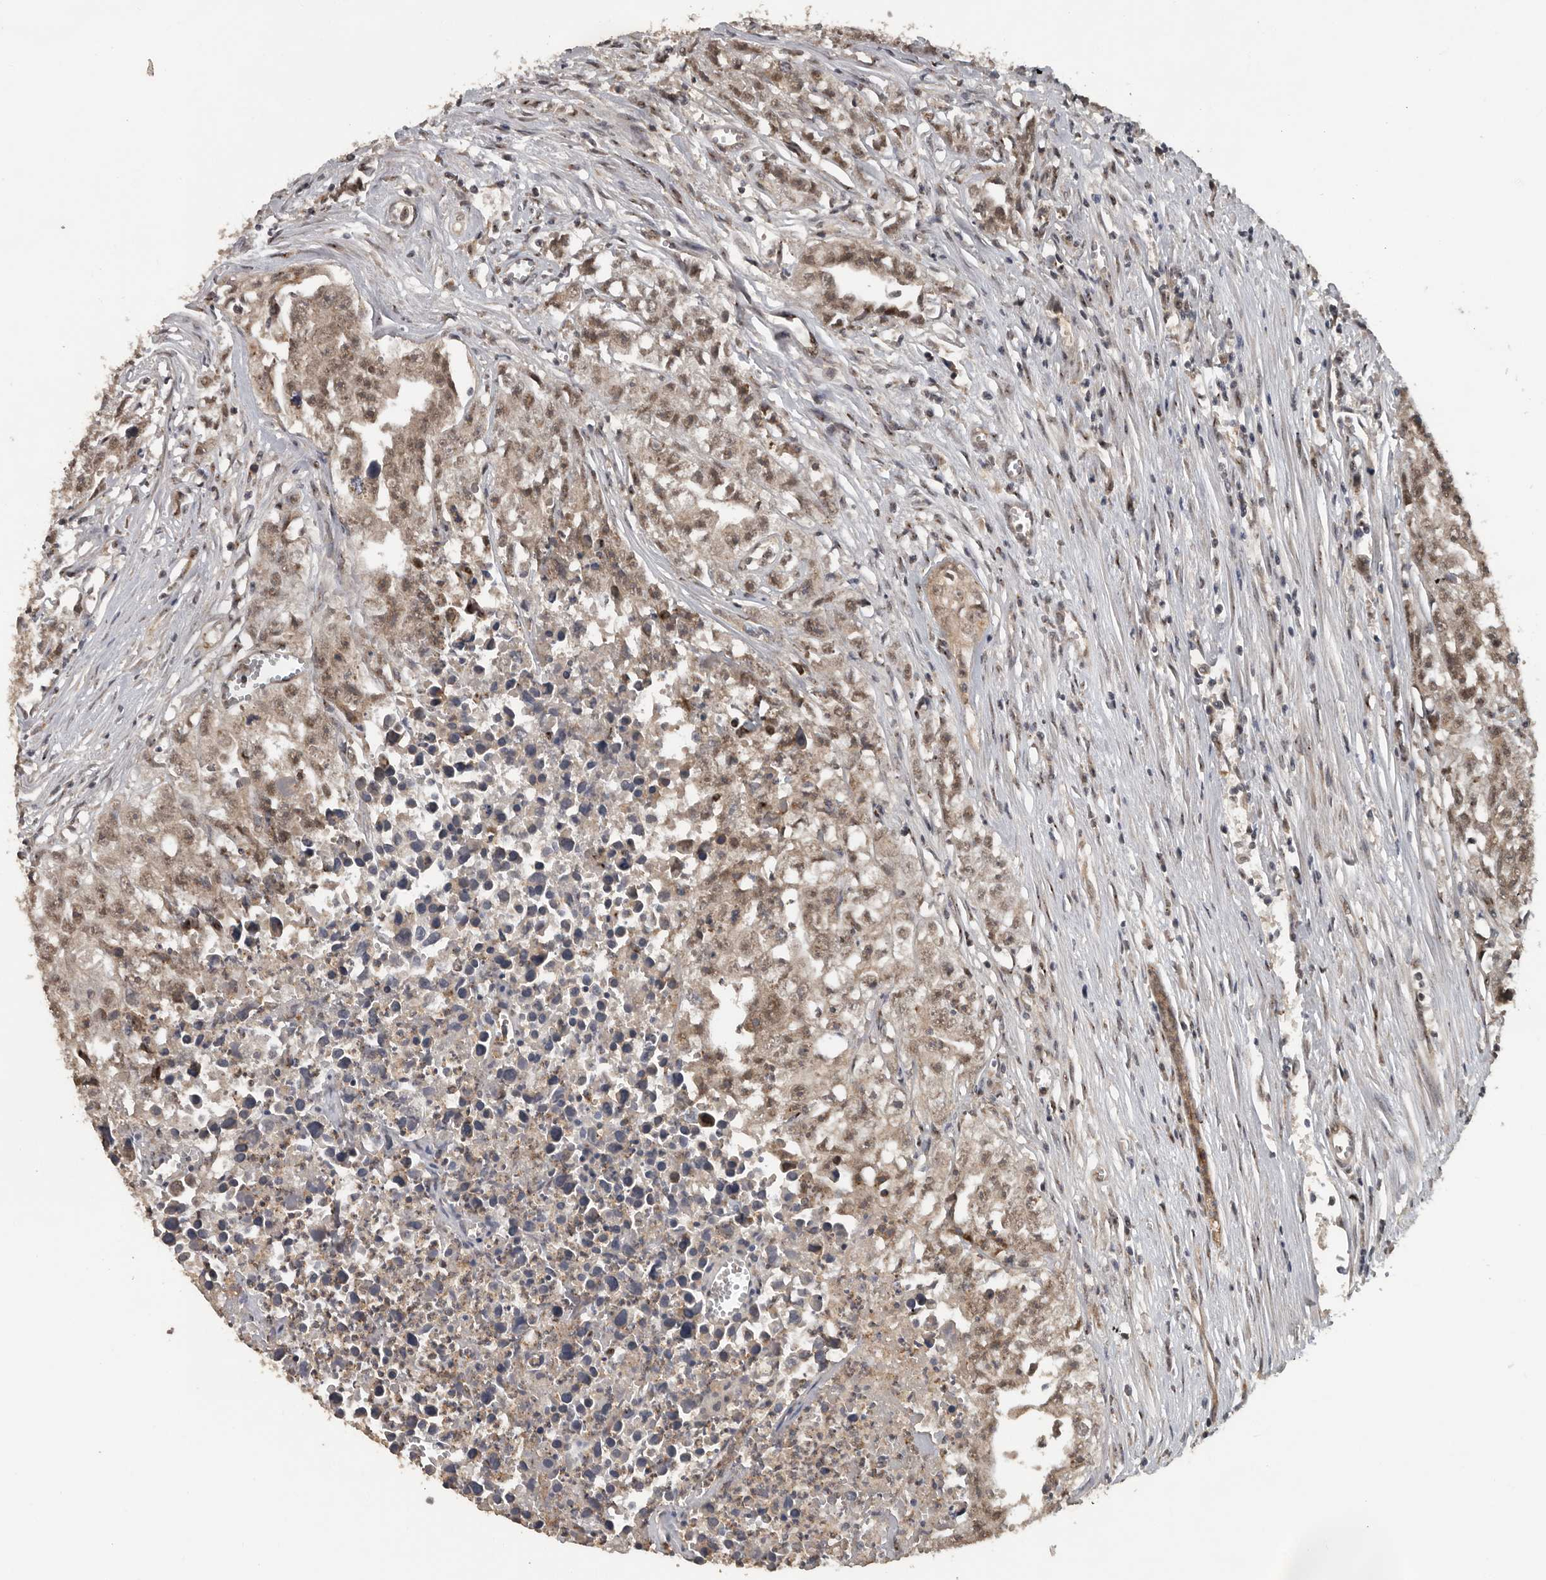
{"staining": {"intensity": "weak", "quantity": ">75%", "location": "cytoplasmic/membranous,nuclear"}, "tissue": "testis cancer", "cell_type": "Tumor cells", "image_type": "cancer", "snomed": [{"axis": "morphology", "description": "Seminoma, NOS"}, {"axis": "morphology", "description": "Carcinoma, Embryonal, NOS"}, {"axis": "topography", "description": "Testis"}], "caption": "This photomicrograph reveals IHC staining of human testis cancer, with low weak cytoplasmic/membranous and nuclear positivity in approximately >75% of tumor cells.", "gene": "CEP350", "patient": {"sex": "male", "age": 43}}